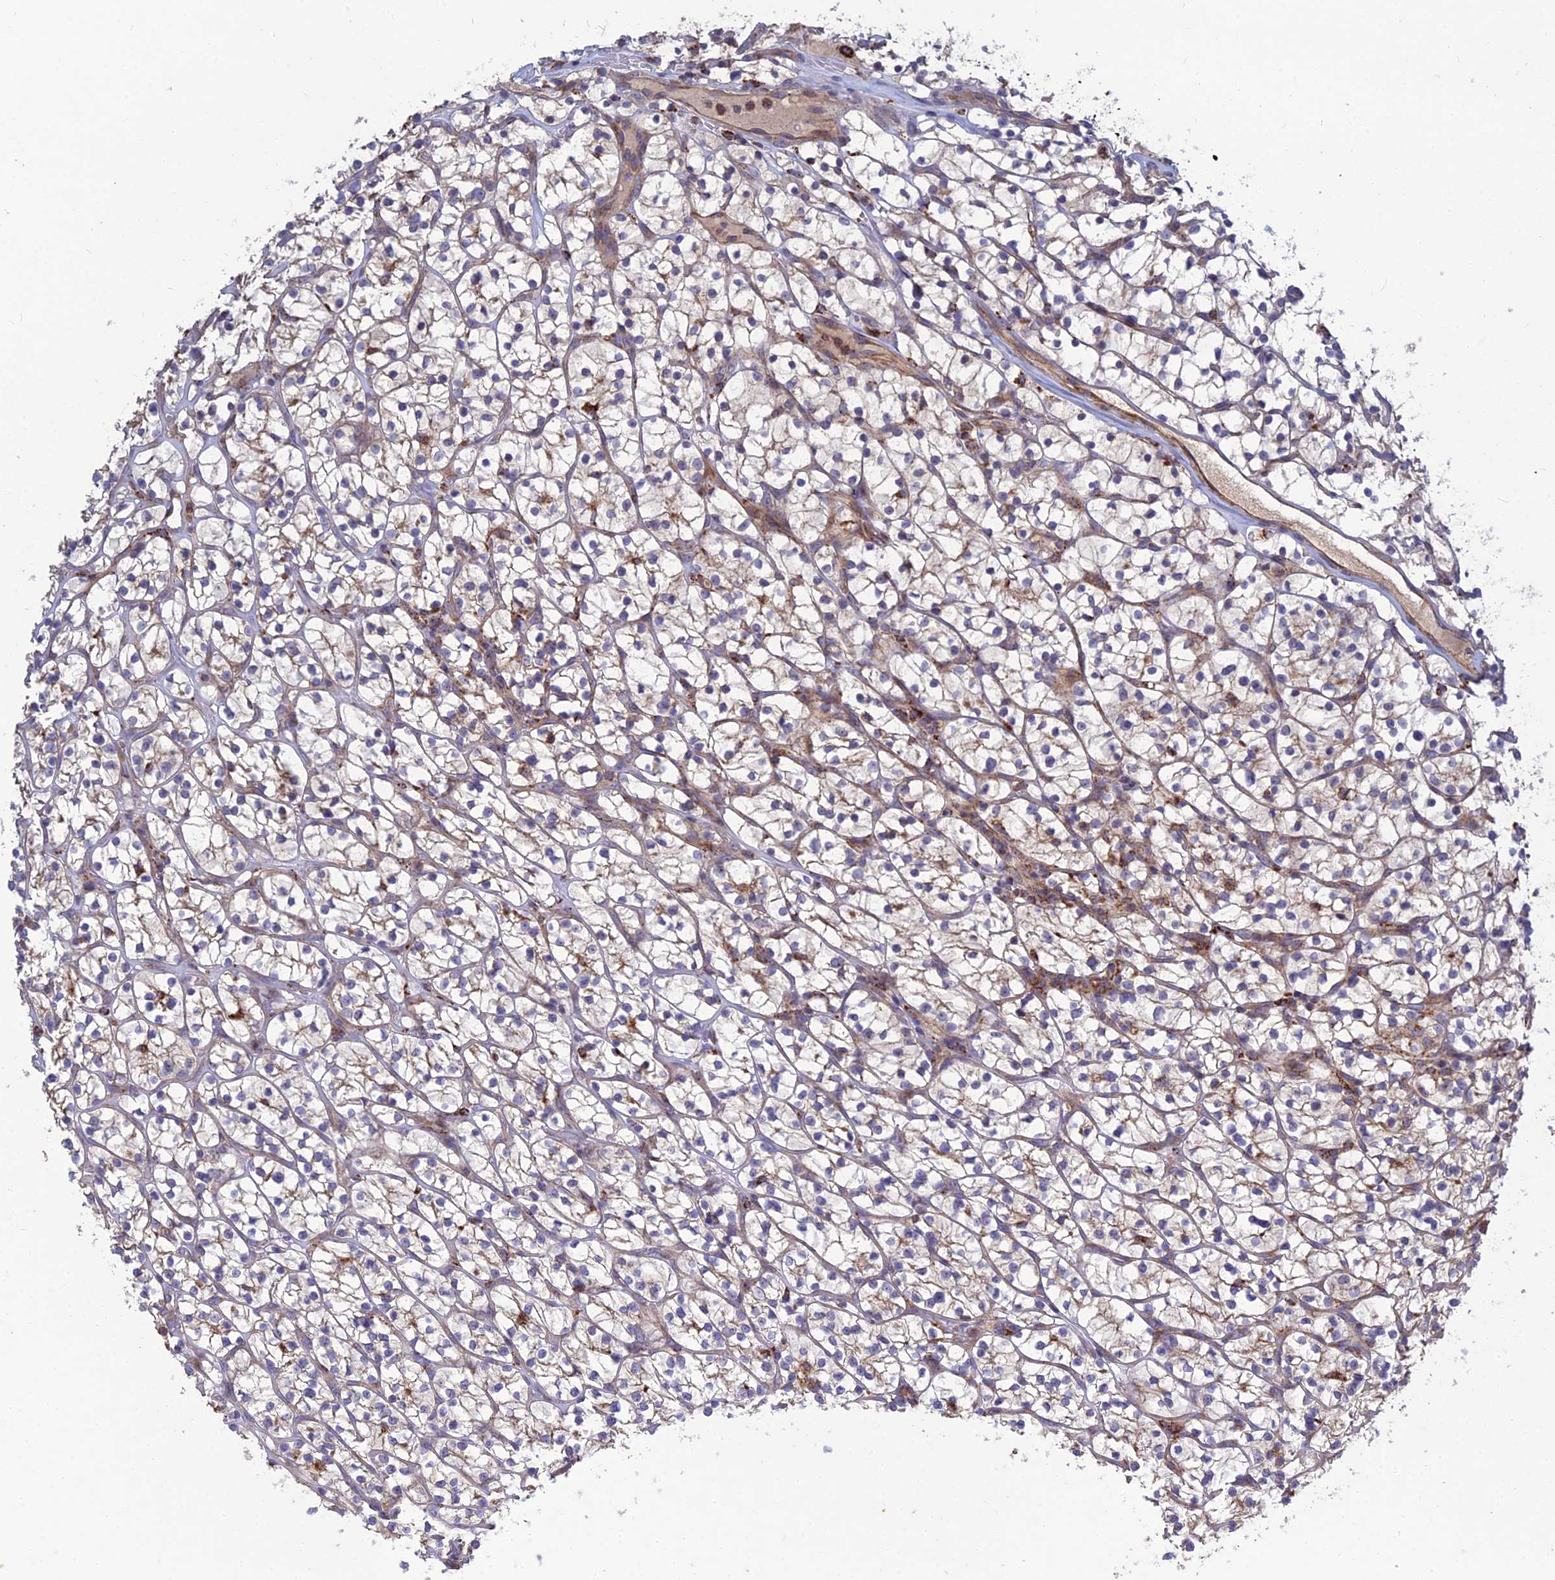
{"staining": {"intensity": "weak", "quantity": "<25%", "location": "cytoplasmic/membranous"}, "tissue": "renal cancer", "cell_type": "Tumor cells", "image_type": "cancer", "snomed": [{"axis": "morphology", "description": "Adenocarcinoma, NOS"}, {"axis": "topography", "description": "Kidney"}], "caption": "A histopathology image of adenocarcinoma (renal) stained for a protein demonstrates no brown staining in tumor cells. (DAB (3,3'-diaminobenzidine) immunohistochemistry, high magnification).", "gene": "RIC8B", "patient": {"sex": "female", "age": 64}}